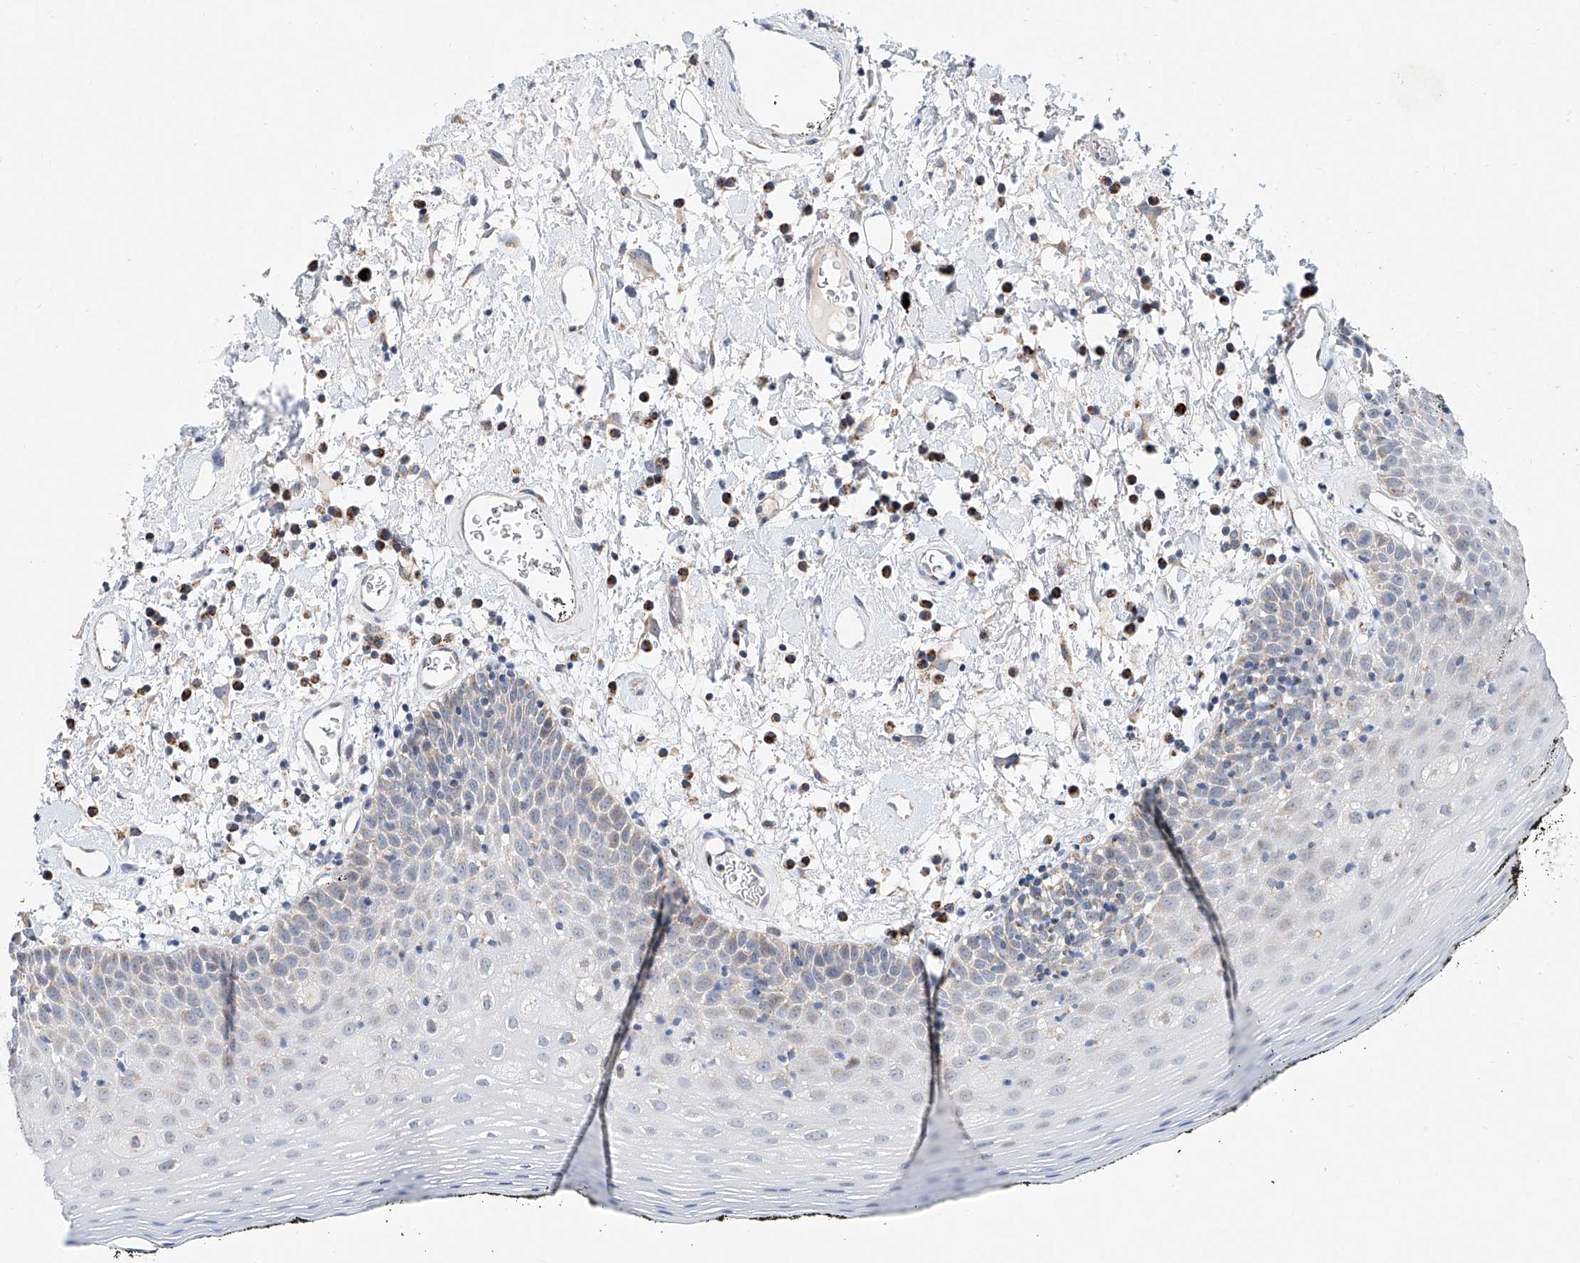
{"staining": {"intensity": "weak", "quantity": "<25%", "location": "cytoplasmic/membranous"}, "tissue": "oral mucosa", "cell_type": "Squamous epithelial cells", "image_type": "normal", "snomed": [{"axis": "morphology", "description": "Normal tissue, NOS"}, {"axis": "topography", "description": "Oral tissue"}], "caption": "The photomicrograph reveals no staining of squamous epithelial cells in benign oral mucosa.", "gene": "BPTF", "patient": {"sex": "male", "age": 74}}